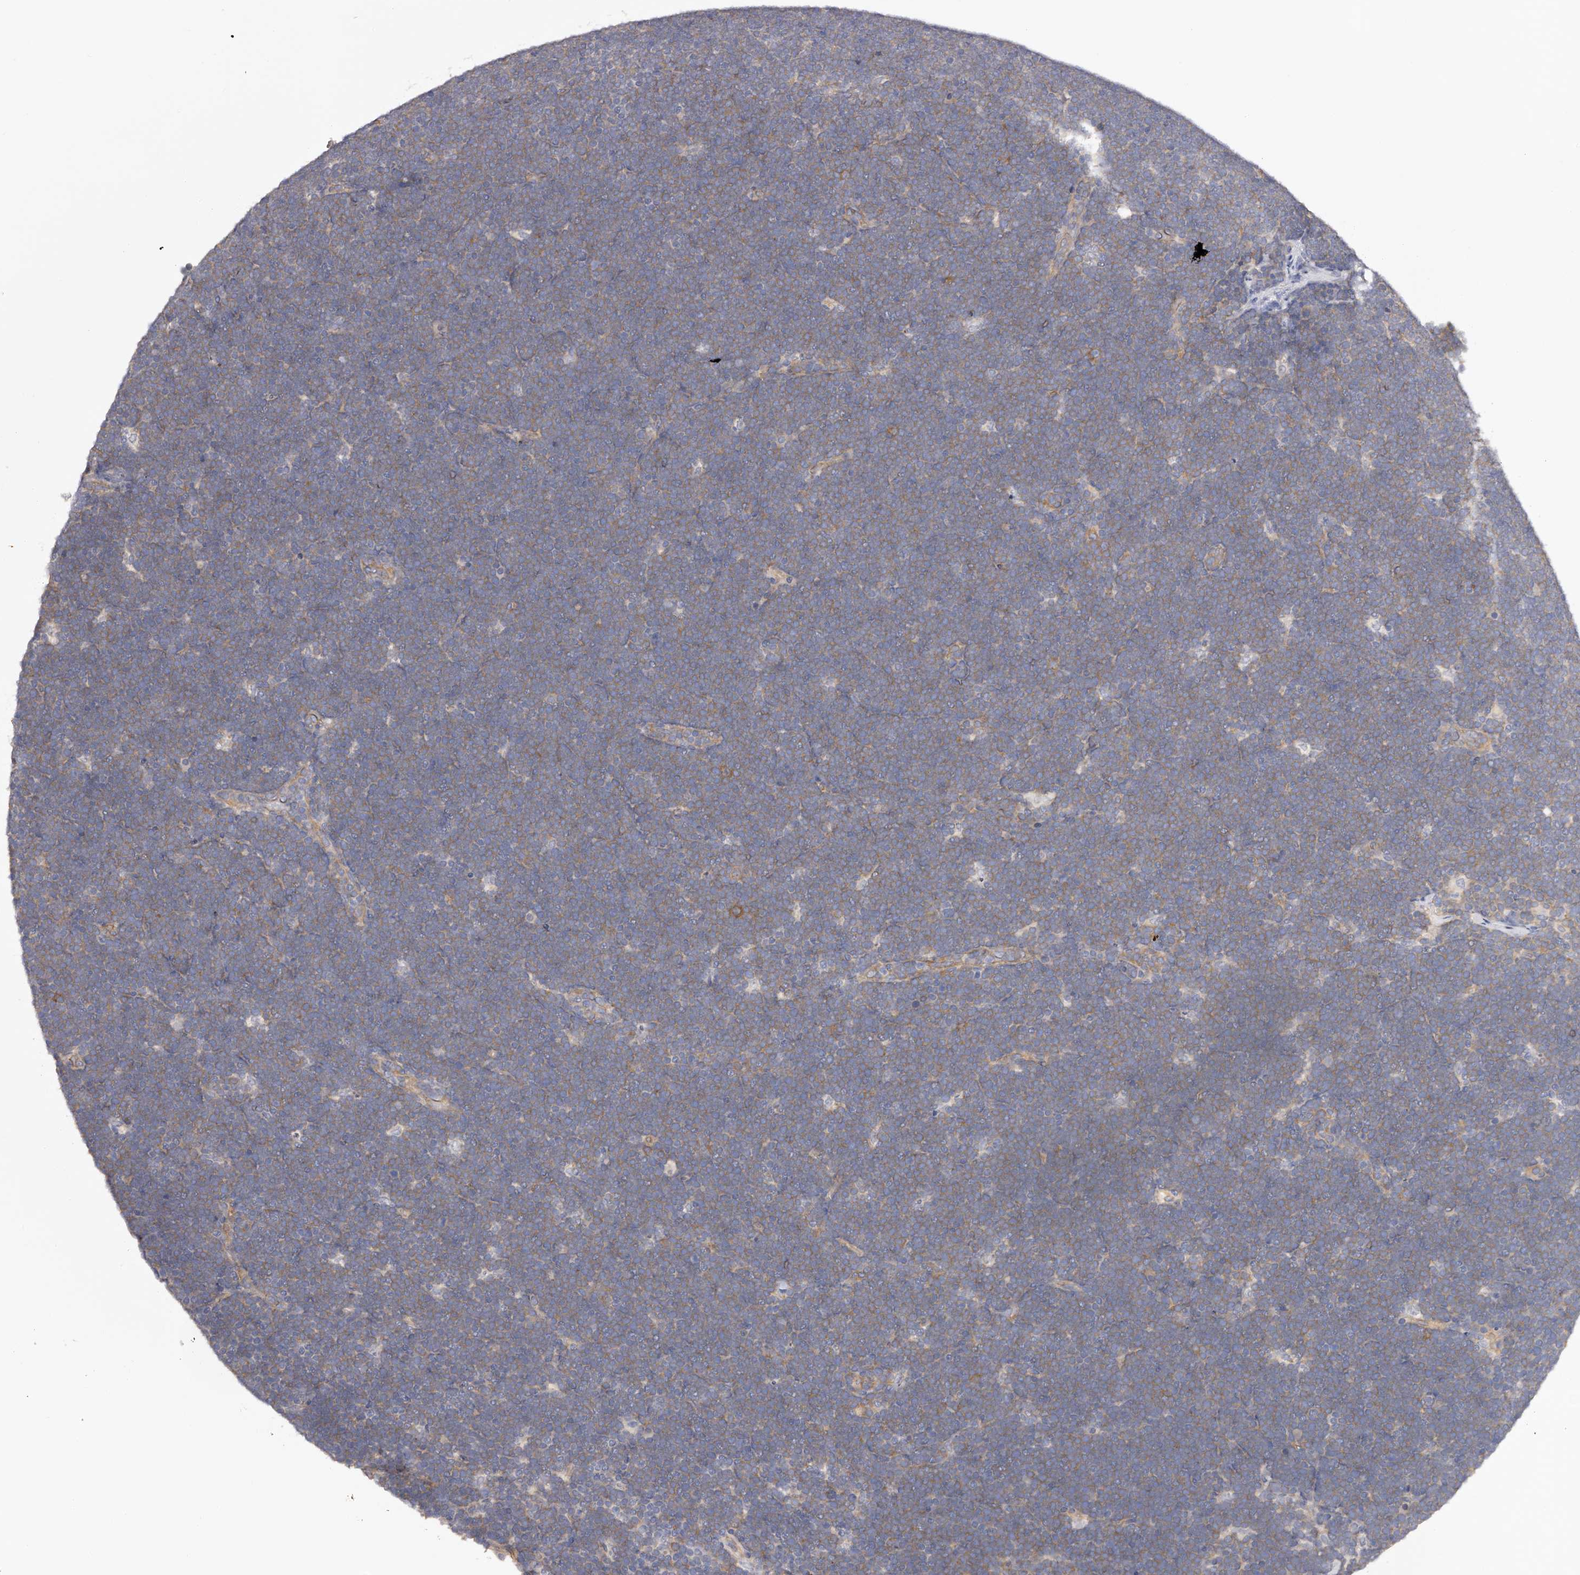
{"staining": {"intensity": "weak", "quantity": ">75%", "location": "cytoplasmic/membranous"}, "tissue": "lymphoma", "cell_type": "Tumor cells", "image_type": "cancer", "snomed": [{"axis": "morphology", "description": "Malignant lymphoma, non-Hodgkin's type, High grade"}, {"axis": "topography", "description": "Lymph node"}], "caption": "There is low levels of weak cytoplasmic/membranous positivity in tumor cells of lymphoma, as demonstrated by immunohistochemical staining (brown color).", "gene": "LTV1", "patient": {"sex": "male", "age": 13}}